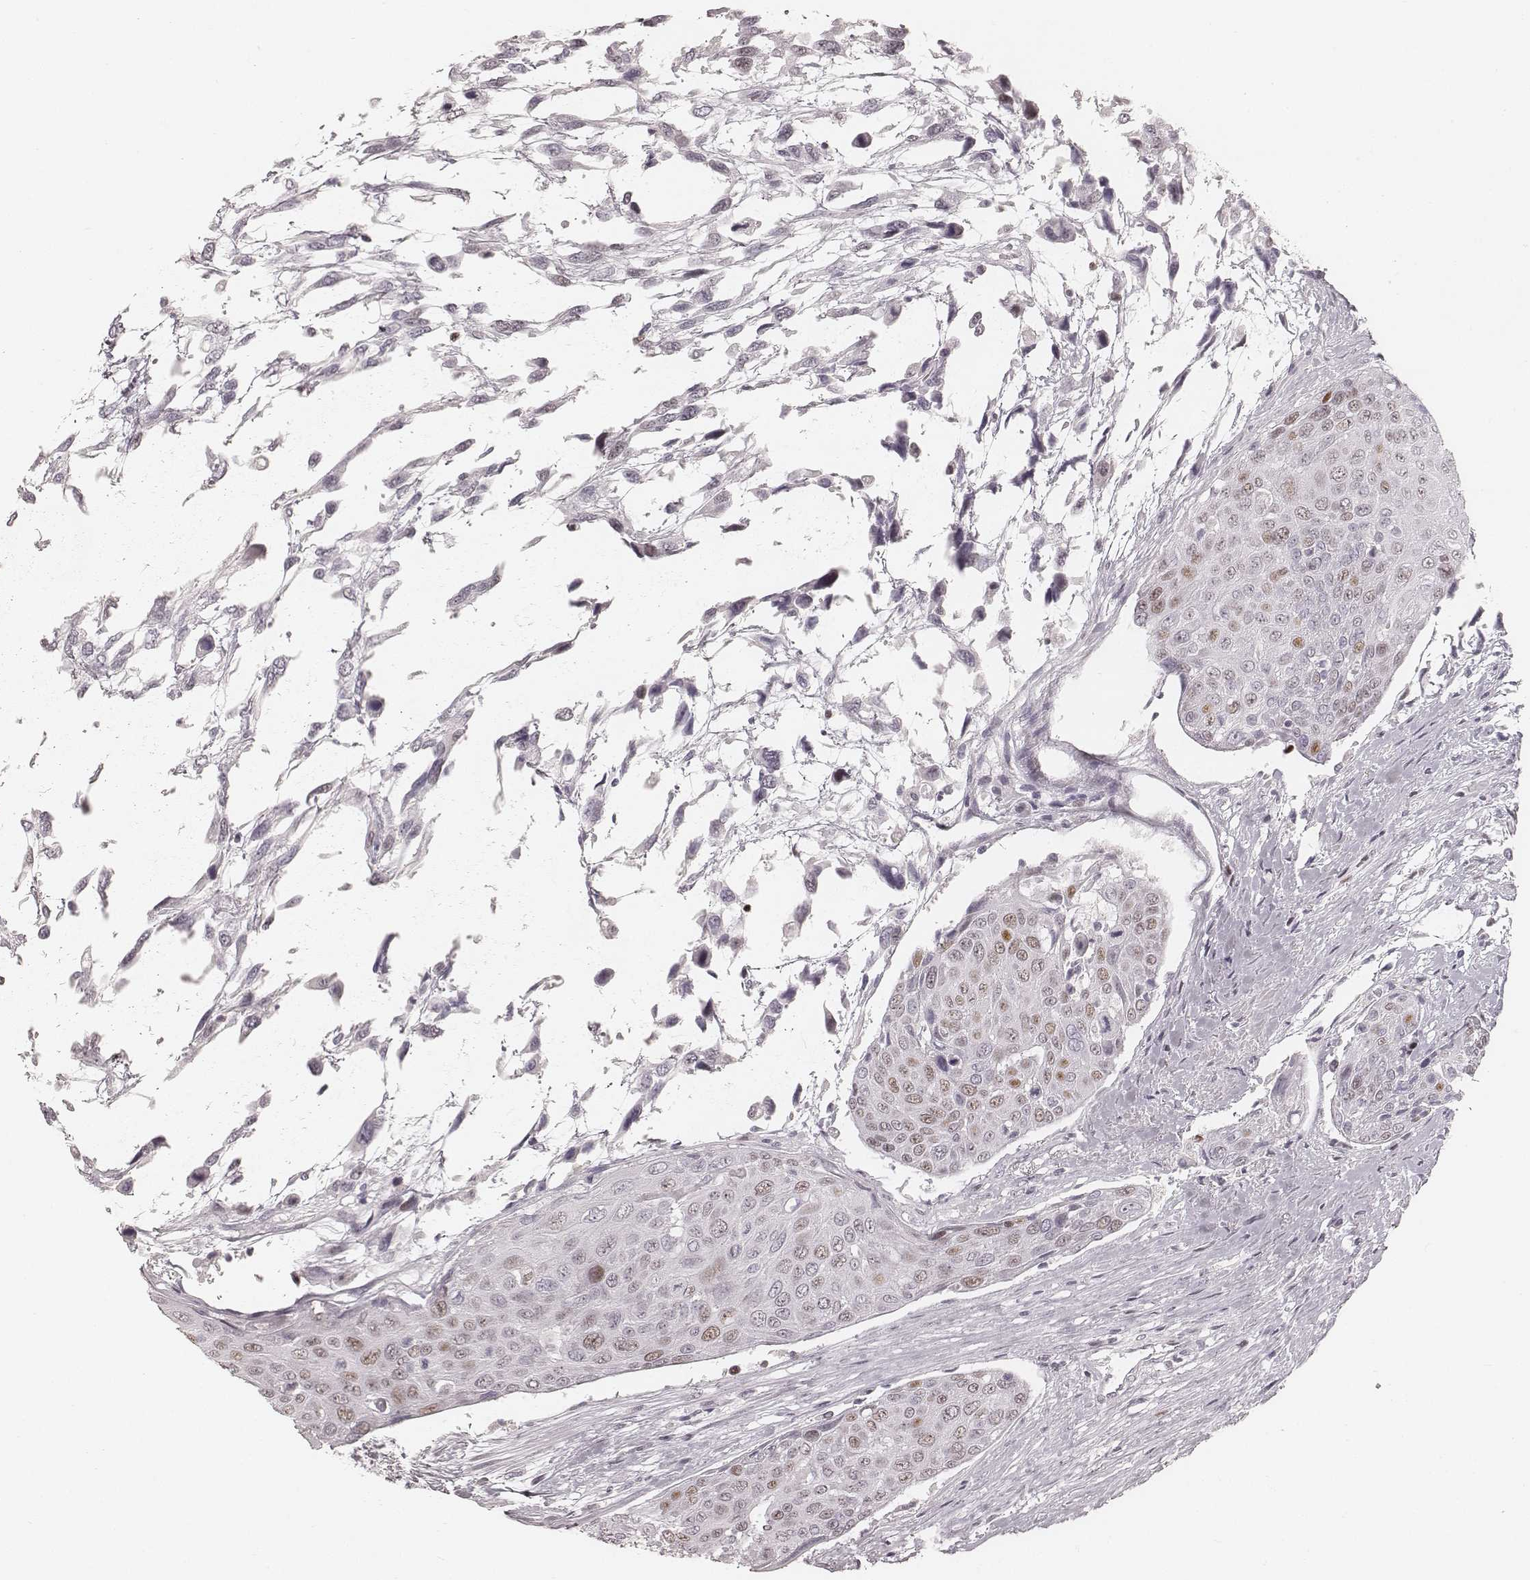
{"staining": {"intensity": "weak", "quantity": "<25%", "location": "nuclear"}, "tissue": "urothelial cancer", "cell_type": "Tumor cells", "image_type": "cancer", "snomed": [{"axis": "morphology", "description": "Urothelial carcinoma, High grade"}, {"axis": "topography", "description": "Urinary bladder"}], "caption": "A high-resolution image shows immunohistochemistry (IHC) staining of urothelial carcinoma (high-grade), which shows no significant staining in tumor cells.", "gene": "TEX37", "patient": {"sex": "female", "age": 70}}